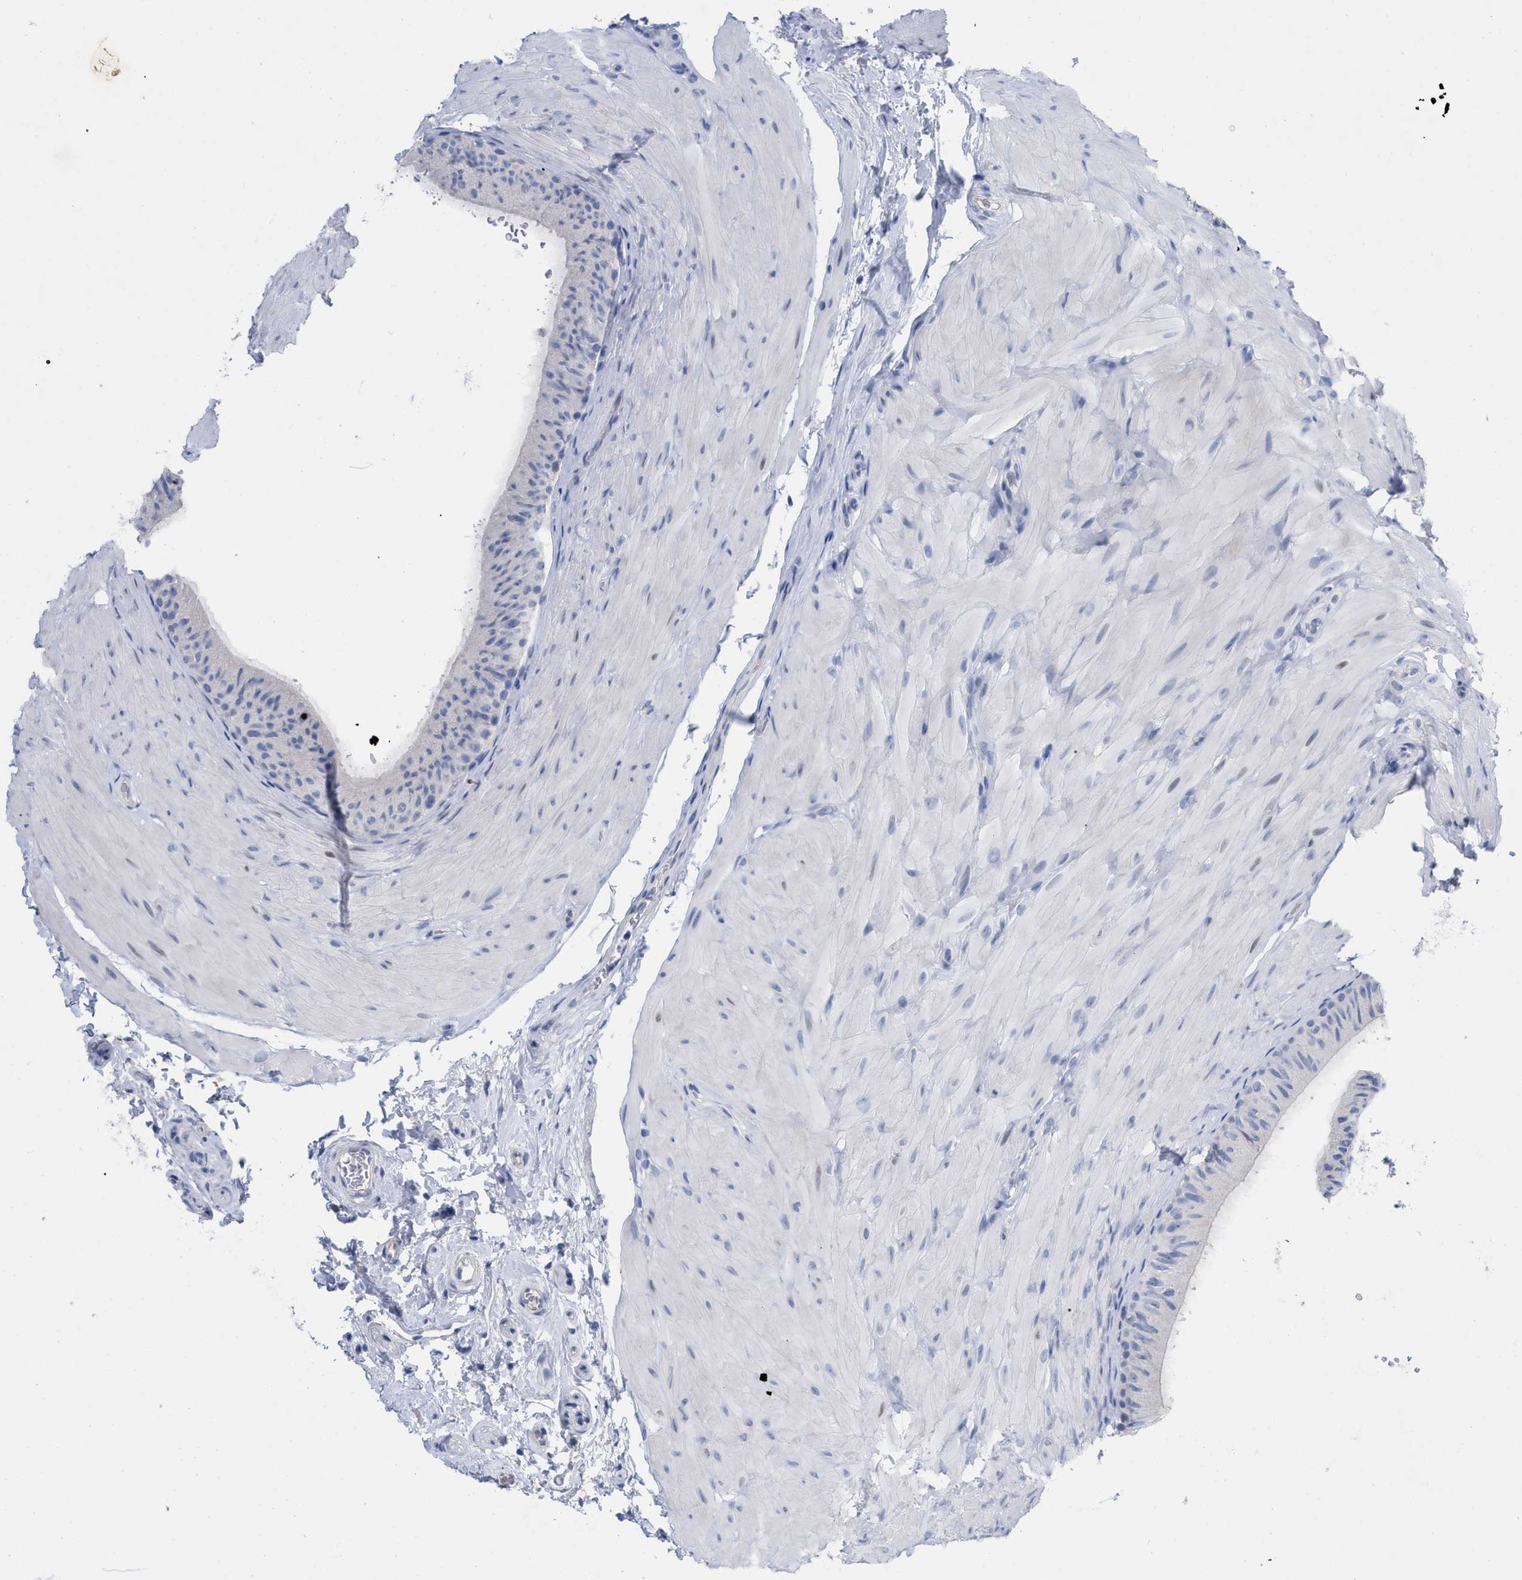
{"staining": {"intensity": "negative", "quantity": "none", "location": "none"}, "tissue": "epididymis", "cell_type": "Glandular cells", "image_type": "normal", "snomed": [{"axis": "morphology", "description": "Normal tissue, NOS"}, {"axis": "topography", "description": "Epididymis"}], "caption": "Human epididymis stained for a protein using IHC exhibits no positivity in glandular cells.", "gene": "HAPLN1", "patient": {"sex": "male", "age": 34}}